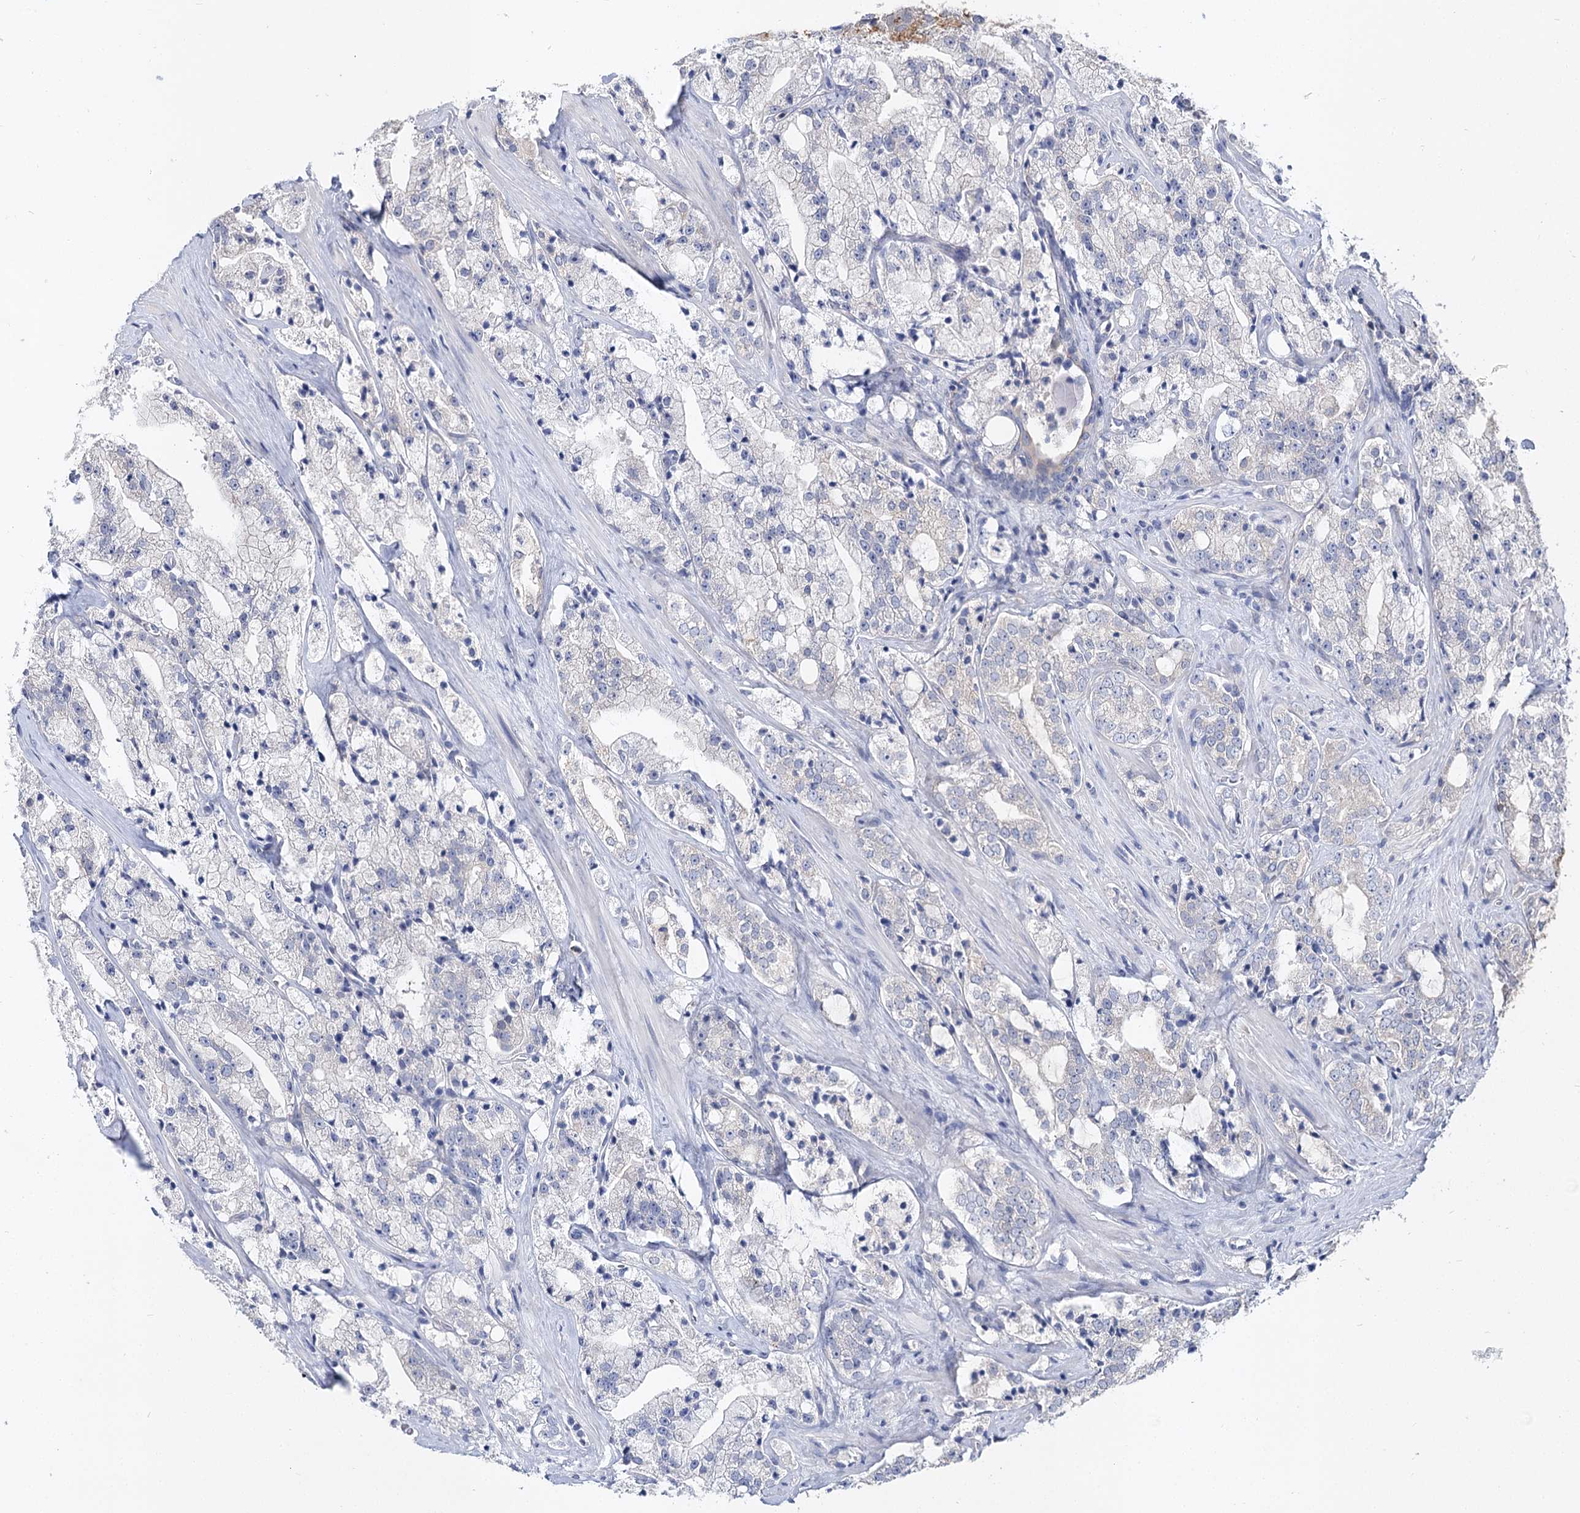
{"staining": {"intensity": "negative", "quantity": "none", "location": "none"}, "tissue": "prostate cancer", "cell_type": "Tumor cells", "image_type": "cancer", "snomed": [{"axis": "morphology", "description": "Adenocarcinoma, High grade"}, {"axis": "topography", "description": "Prostate"}], "caption": "A photomicrograph of human prostate cancer (high-grade adenocarcinoma) is negative for staining in tumor cells. Brightfield microscopy of immunohistochemistry (IHC) stained with DAB (brown) and hematoxylin (blue), captured at high magnification.", "gene": "UGP2", "patient": {"sex": "male", "age": 64}}